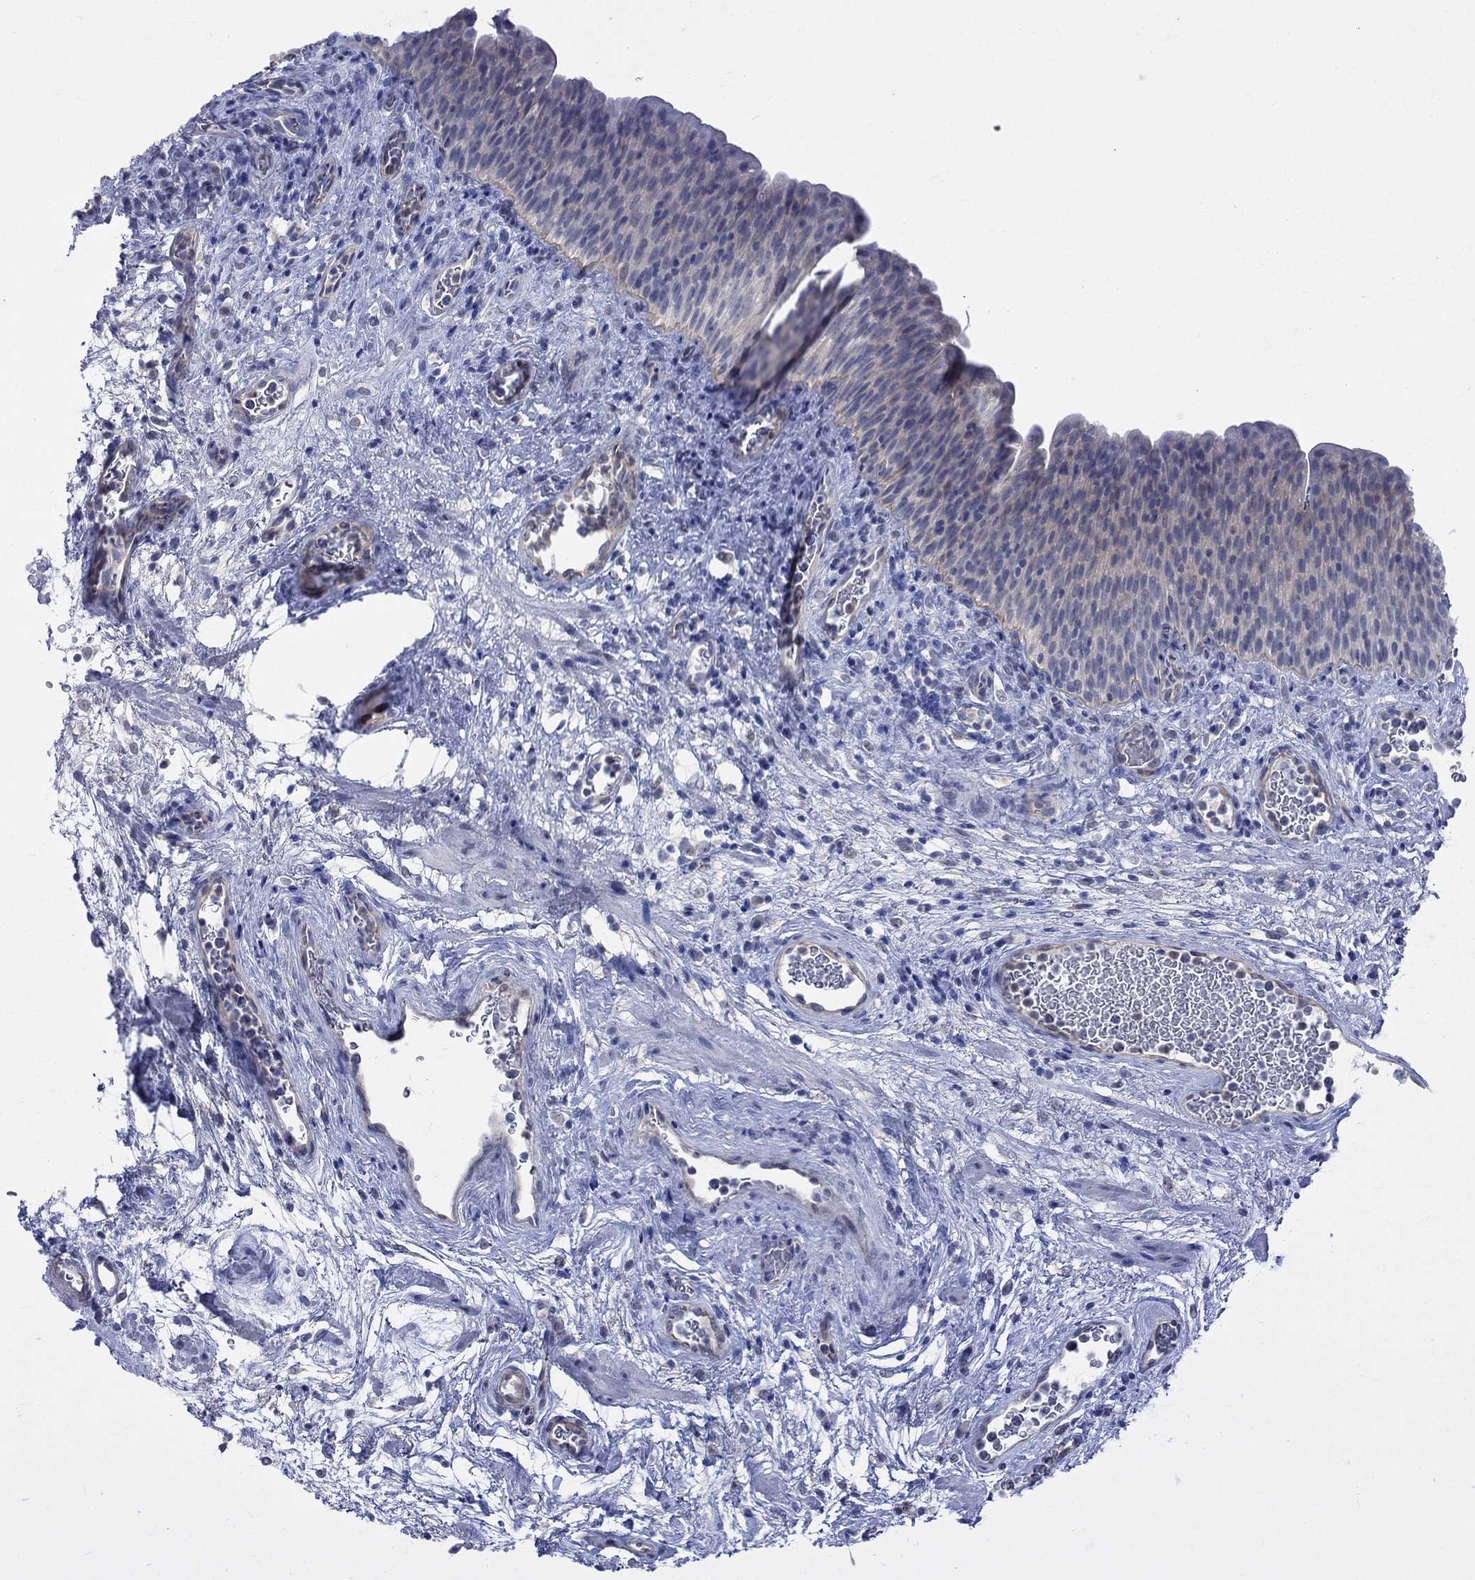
{"staining": {"intensity": "negative", "quantity": "none", "location": "none"}, "tissue": "urinary bladder", "cell_type": "Urothelial cells", "image_type": "normal", "snomed": [{"axis": "morphology", "description": "Normal tissue, NOS"}, {"axis": "topography", "description": "Urinary bladder"}], "caption": "Photomicrograph shows no protein positivity in urothelial cells of benign urinary bladder.", "gene": "EGFLAM", "patient": {"sex": "male", "age": 76}}